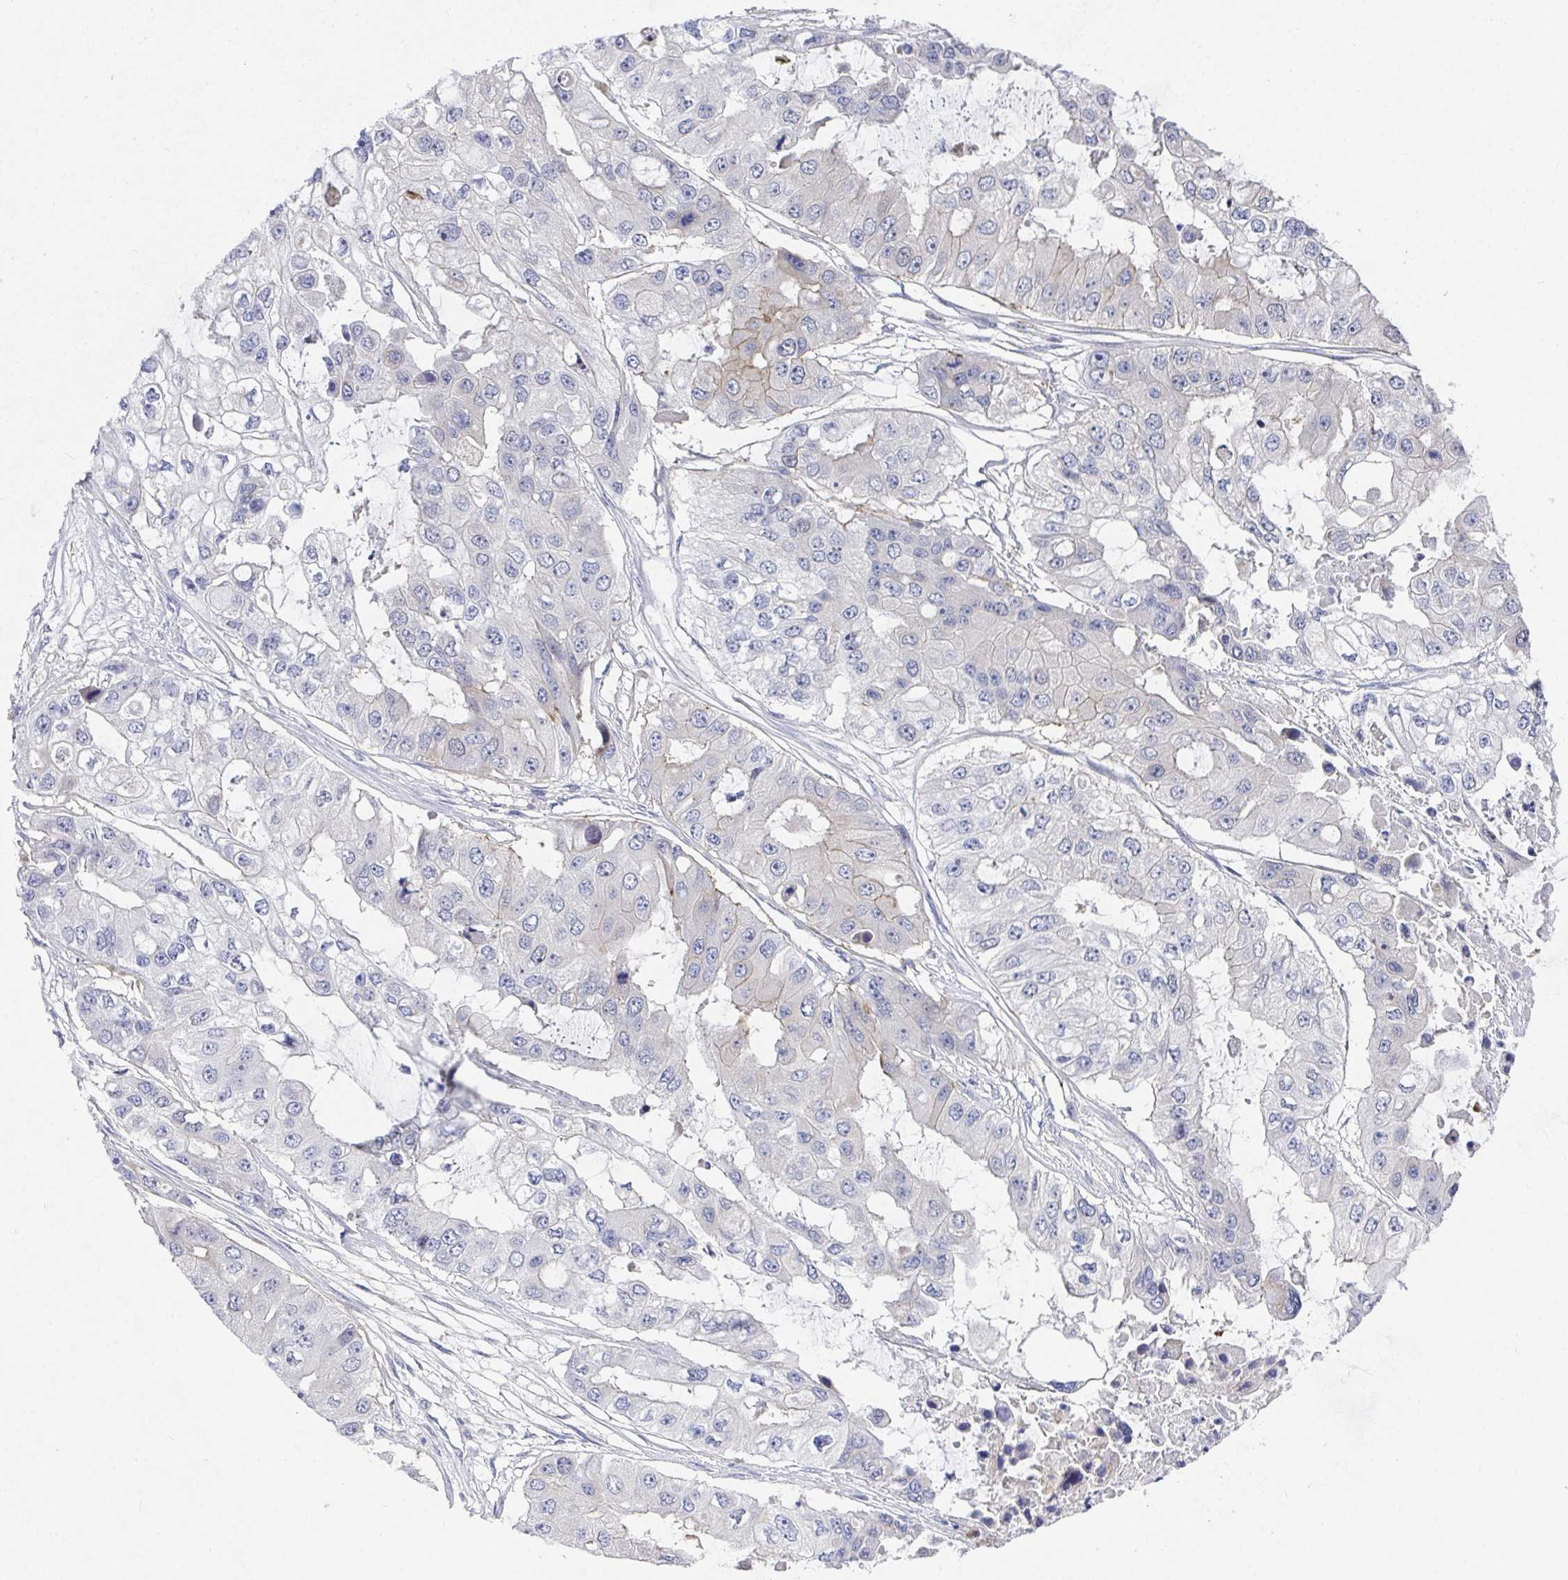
{"staining": {"intensity": "weak", "quantity": "<25%", "location": "cytoplasmic/membranous"}, "tissue": "ovarian cancer", "cell_type": "Tumor cells", "image_type": "cancer", "snomed": [{"axis": "morphology", "description": "Cystadenocarcinoma, serous, NOS"}, {"axis": "topography", "description": "Ovary"}], "caption": "Immunohistochemical staining of ovarian serous cystadenocarcinoma reveals no significant expression in tumor cells.", "gene": "ATP5F1C", "patient": {"sex": "female", "age": 56}}